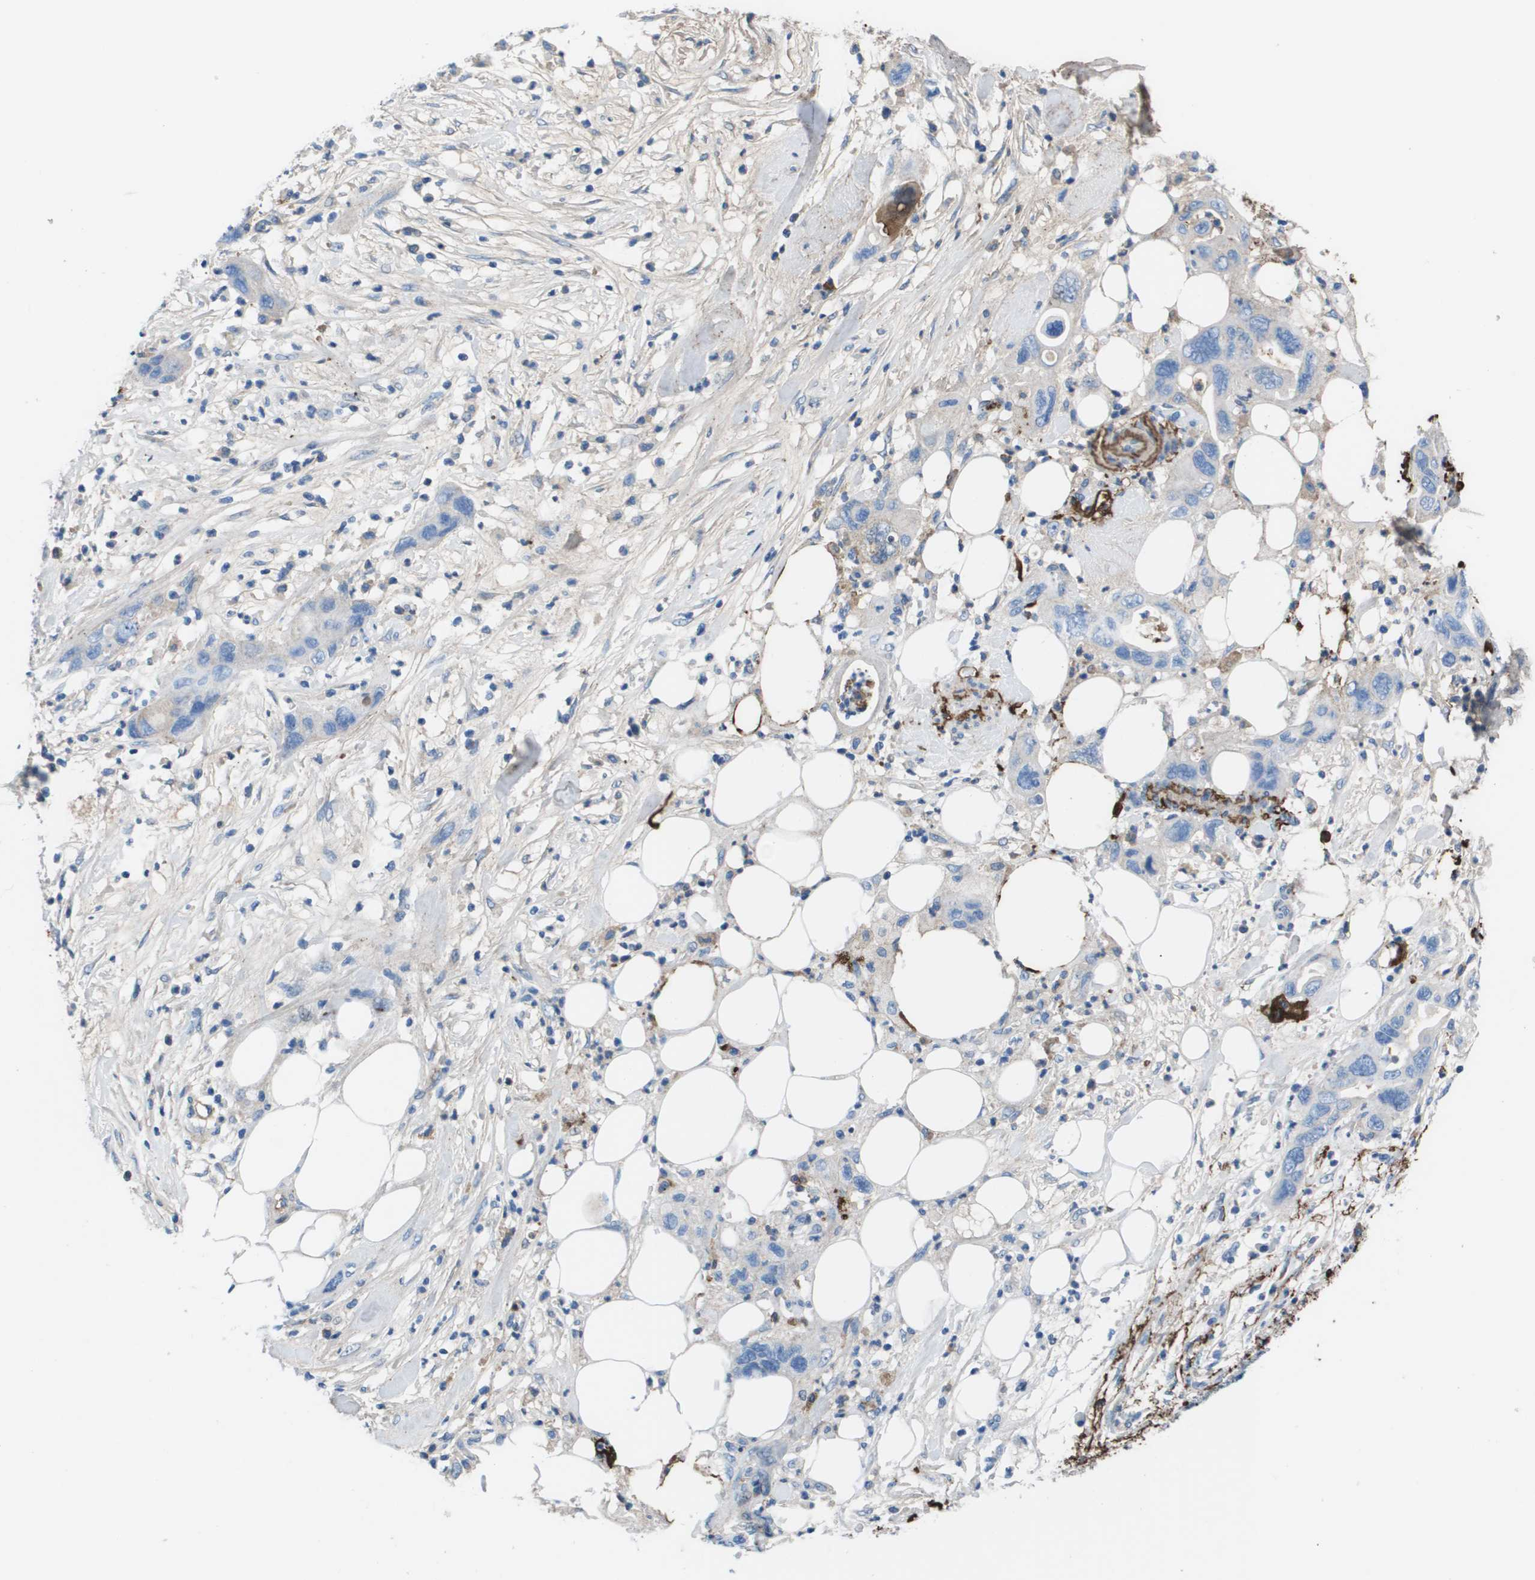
{"staining": {"intensity": "negative", "quantity": "none", "location": "none"}, "tissue": "pancreatic cancer", "cell_type": "Tumor cells", "image_type": "cancer", "snomed": [{"axis": "morphology", "description": "Adenocarcinoma, NOS"}, {"axis": "topography", "description": "Pancreas"}], "caption": "Micrograph shows no significant protein expression in tumor cells of adenocarcinoma (pancreatic).", "gene": "VTN", "patient": {"sex": "female", "age": 71}}